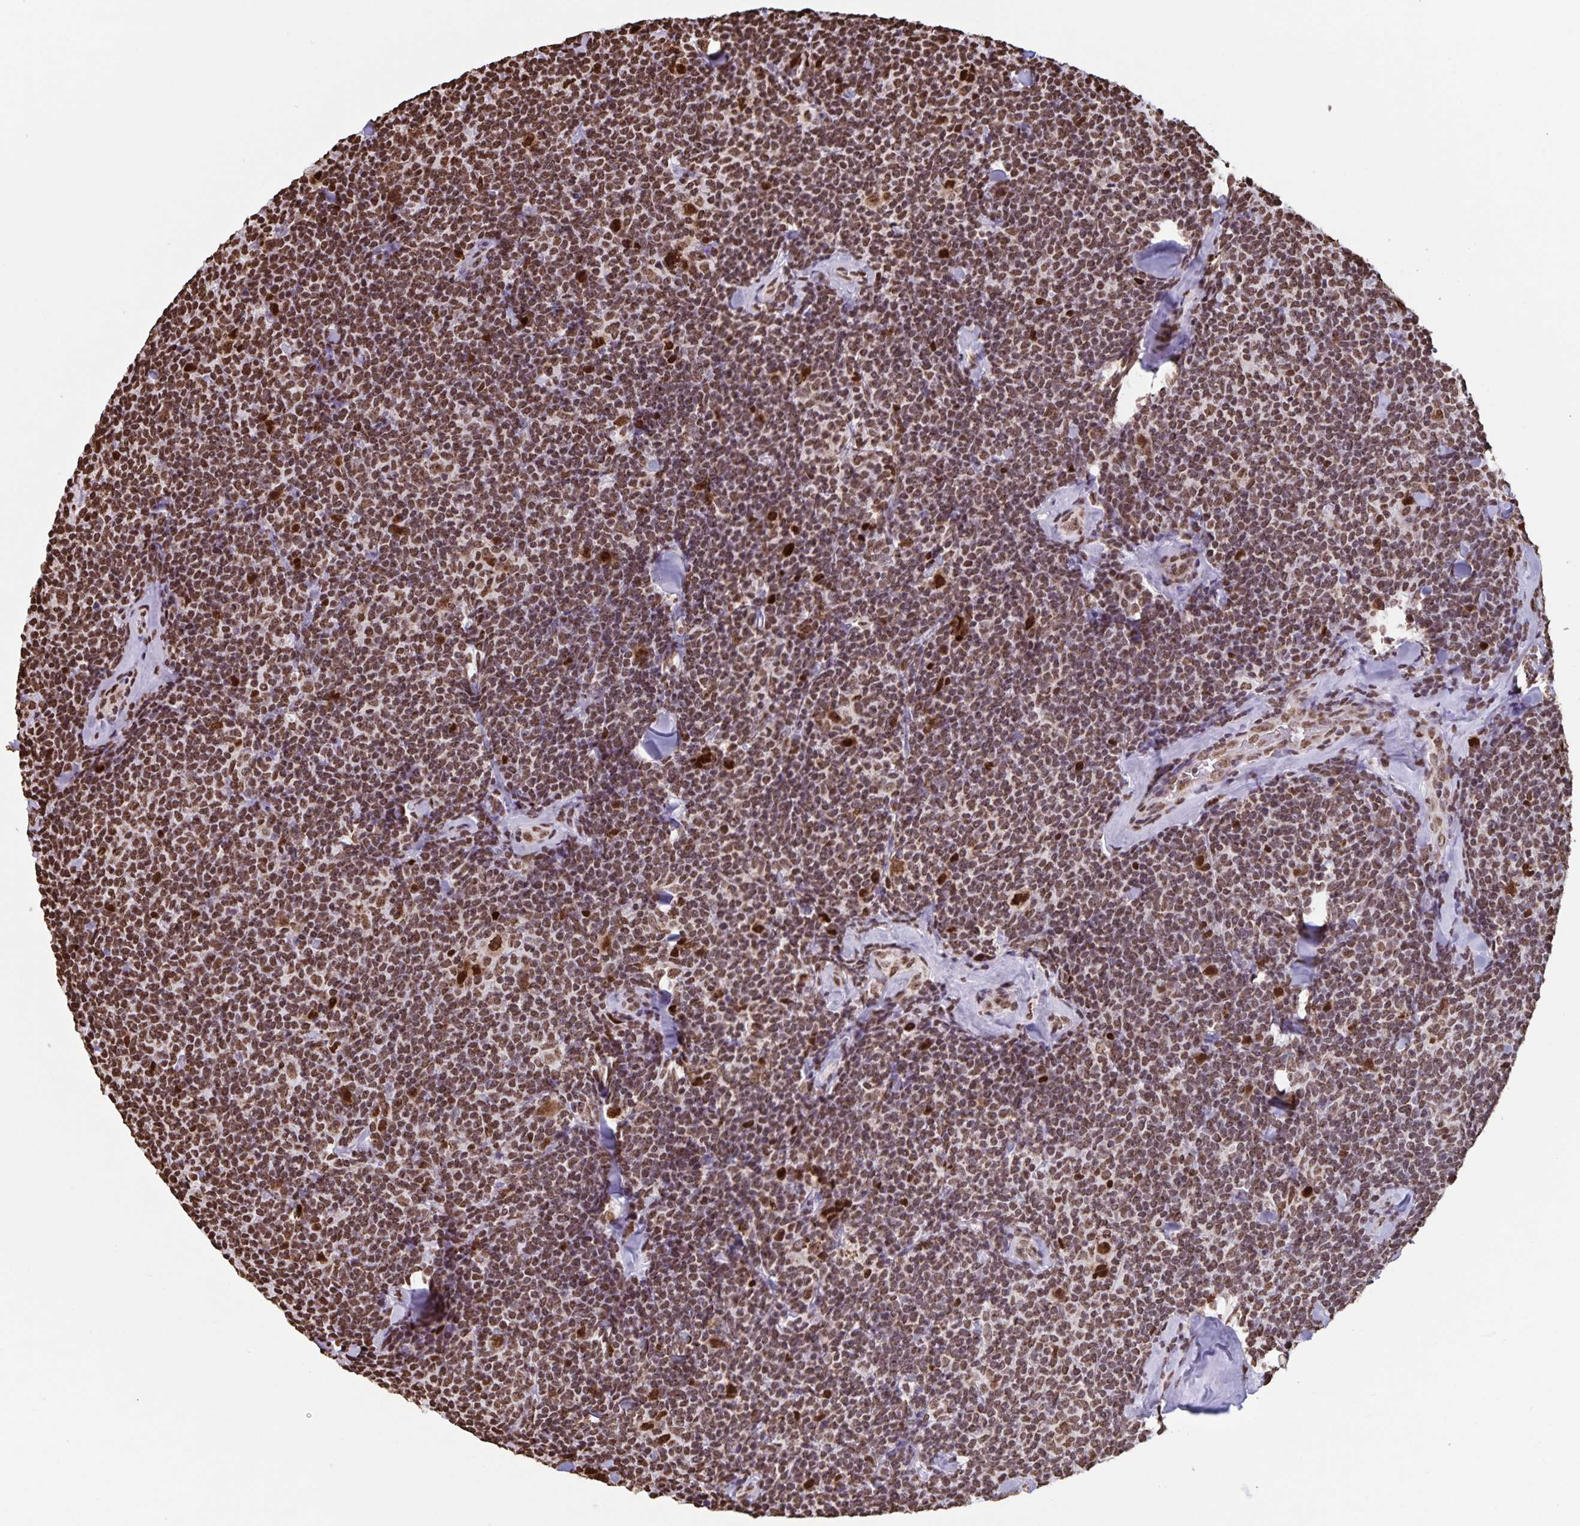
{"staining": {"intensity": "moderate", "quantity": ">75%", "location": "nuclear"}, "tissue": "lymphoma", "cell_type": "Tumor cells", "image_type": "cancer", "snomed": [{"axis": "morphology", "description": "Malignant lymphoma, non-Hodgkin's type, Low grade"}, {"axis": "topography", "description": "Lymph node"}], "caption": "Moderate nuclear staining for a protein is appreciated in approximately >75% of tumor cells of low-grade malignant lymphoma, non-Hodgkin's type using IHC.", "gene": "DUT", "patient": {"sex": "female", "age": 56}}